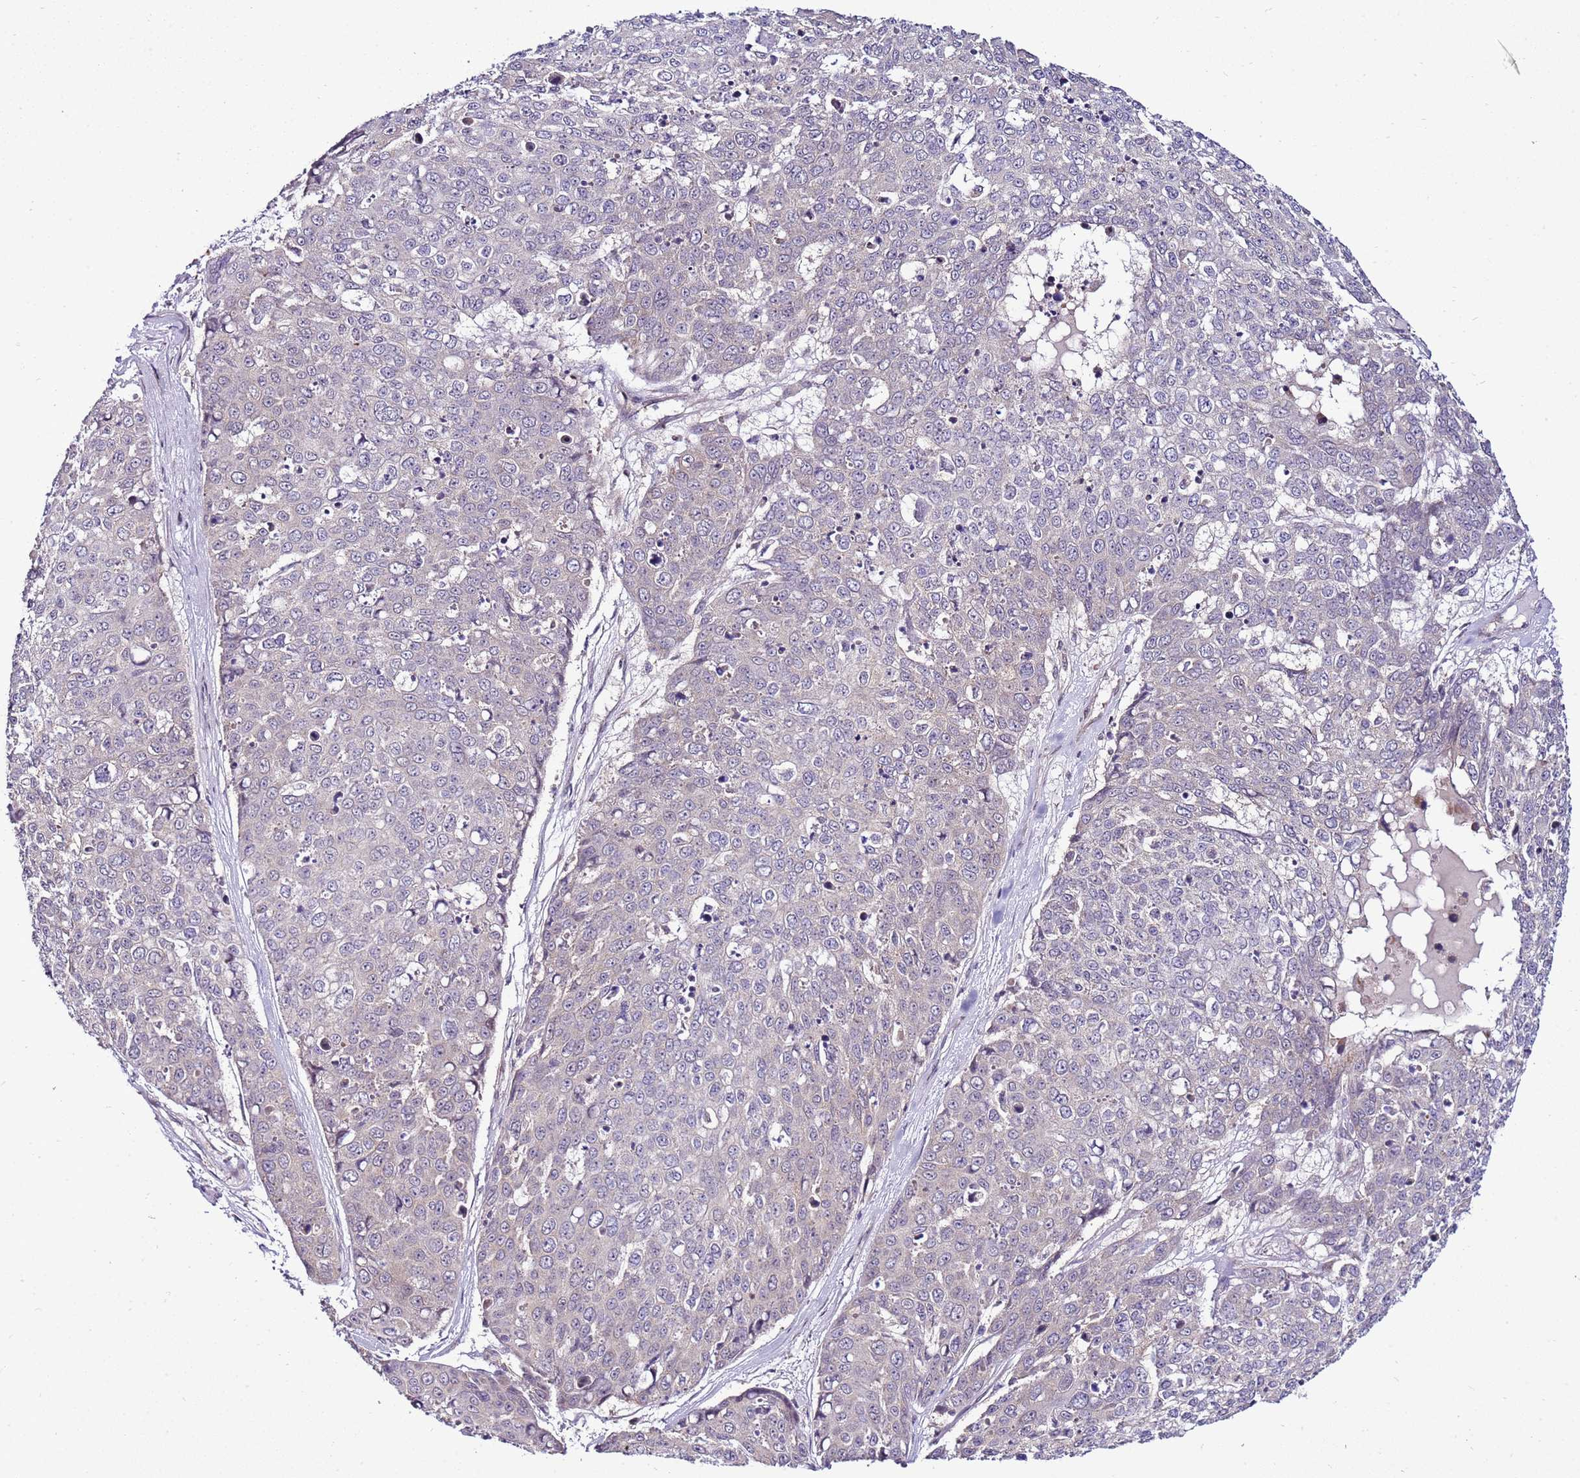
{"staining": {"intensity": "moderate", "quantity": "<25%", "location": "cytoplasmic/membranous"}, "tissue": "skin cancer", "cell_type": "Tumor cells", "image_type": "cancer", "snomed": [{"axis": "morphology", "description": "Squamous cell carcinoma, NOS"}, {"axis": "topography", "description": "Skin"}], "caption": "Protein analysis of skin cancer (squamous cell carcinoma) tissue shows moderate cytoplasmic/membranous positivity in approximately <25% of tumor cells.", "gene": "SCARA3", "patient": {"sex": "female", "age": 44}}